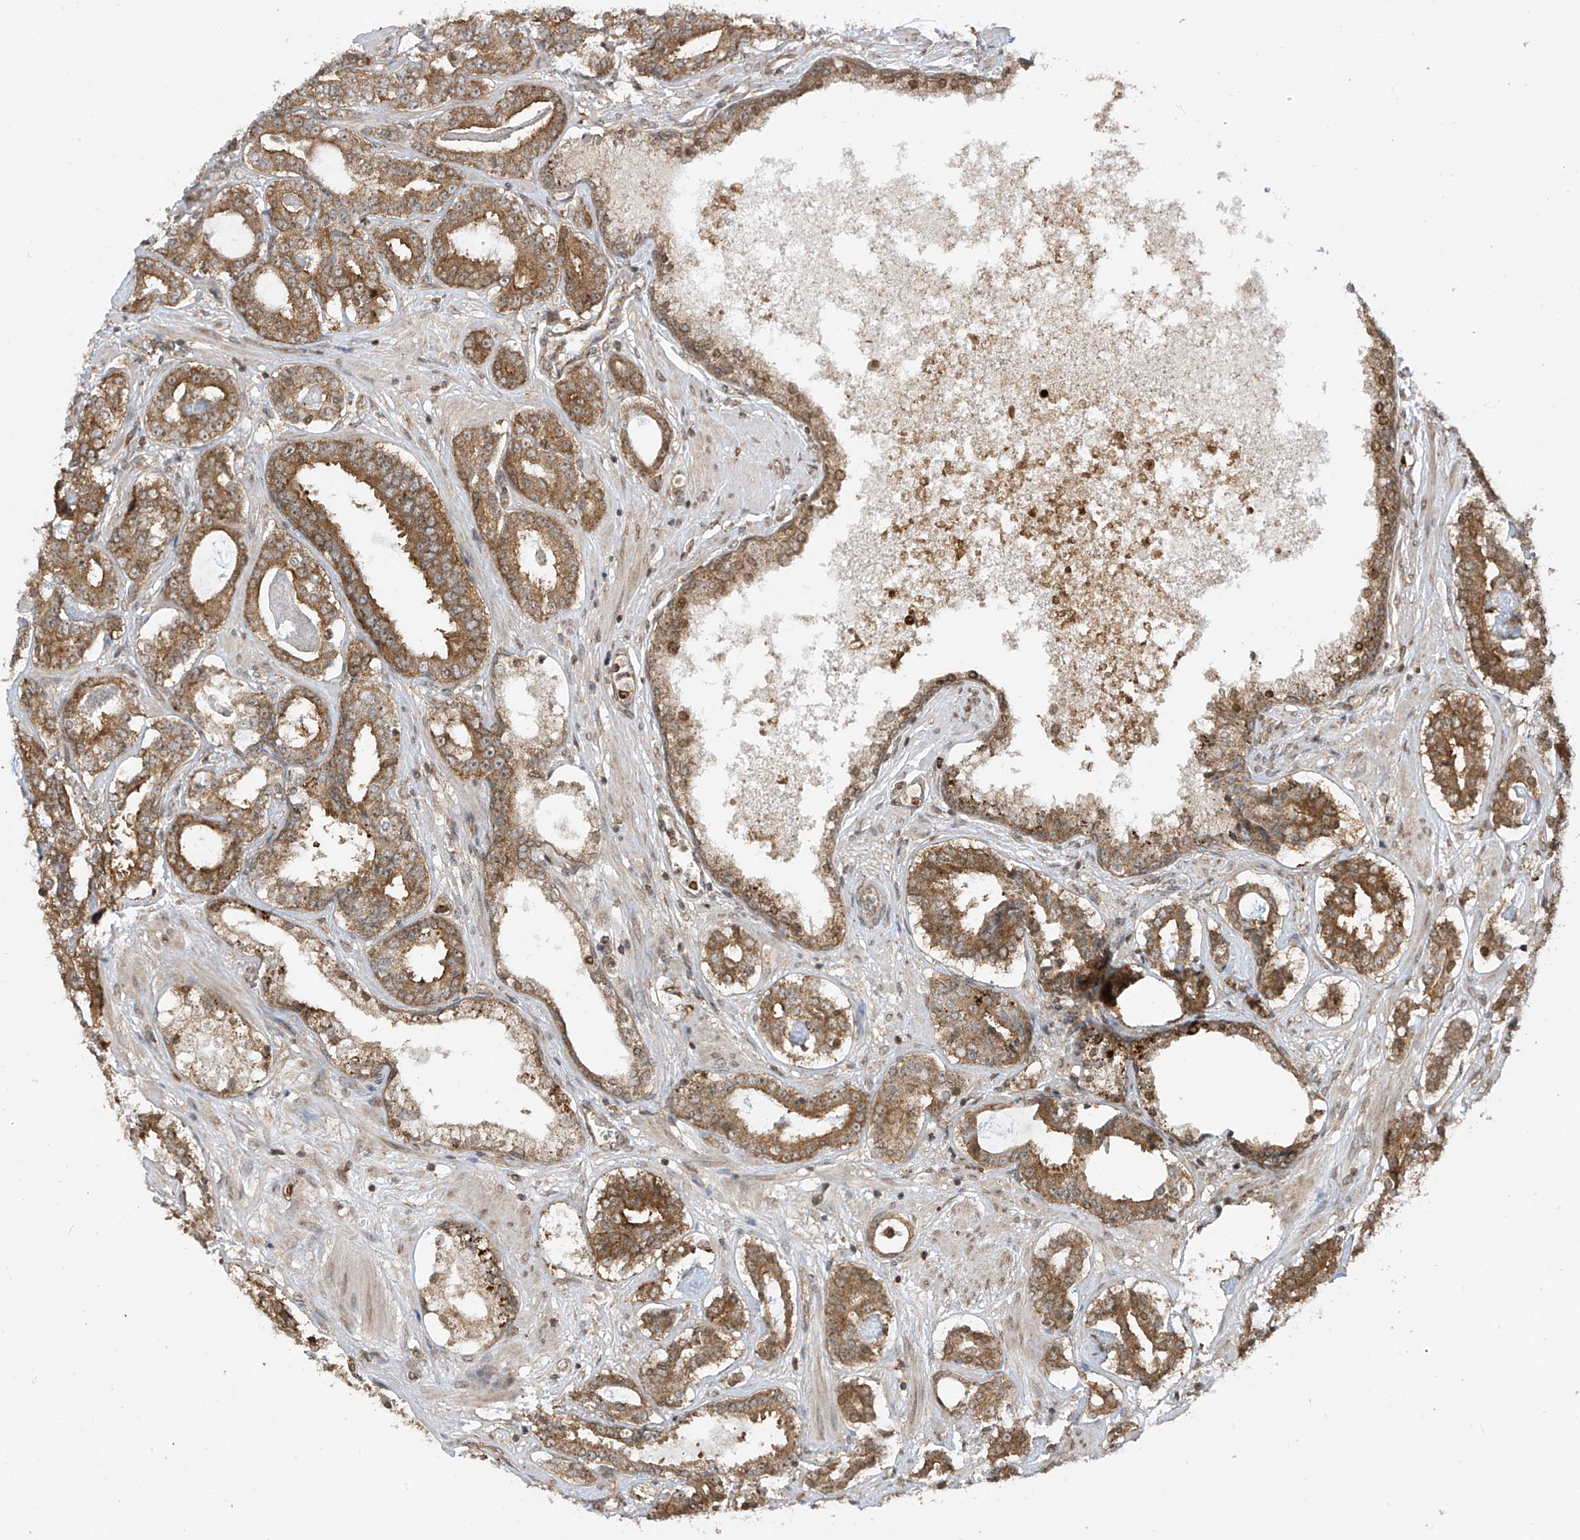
{"staining": {"intensity": "moderate", "quantity": ">75%", "location": "cytoplasmic/membranous"}, "tissue": "prostate cancer", "cell_type": "Tumor cells", "image_type": "cancer", "snomed": [{"axis": "morphology", "description": "Adenocarcinoma, High grade"}, {"axis": "topography", "description": "Prostate"}], "caption": "A micrograph of high-grade adenocarcinoma (prostate) stained for a protein reveals moderate cytoplasmic/membranous brown staining in tumor cells.", "gene": "REPS1", "patient": {"sex": "male", "age": 58}}